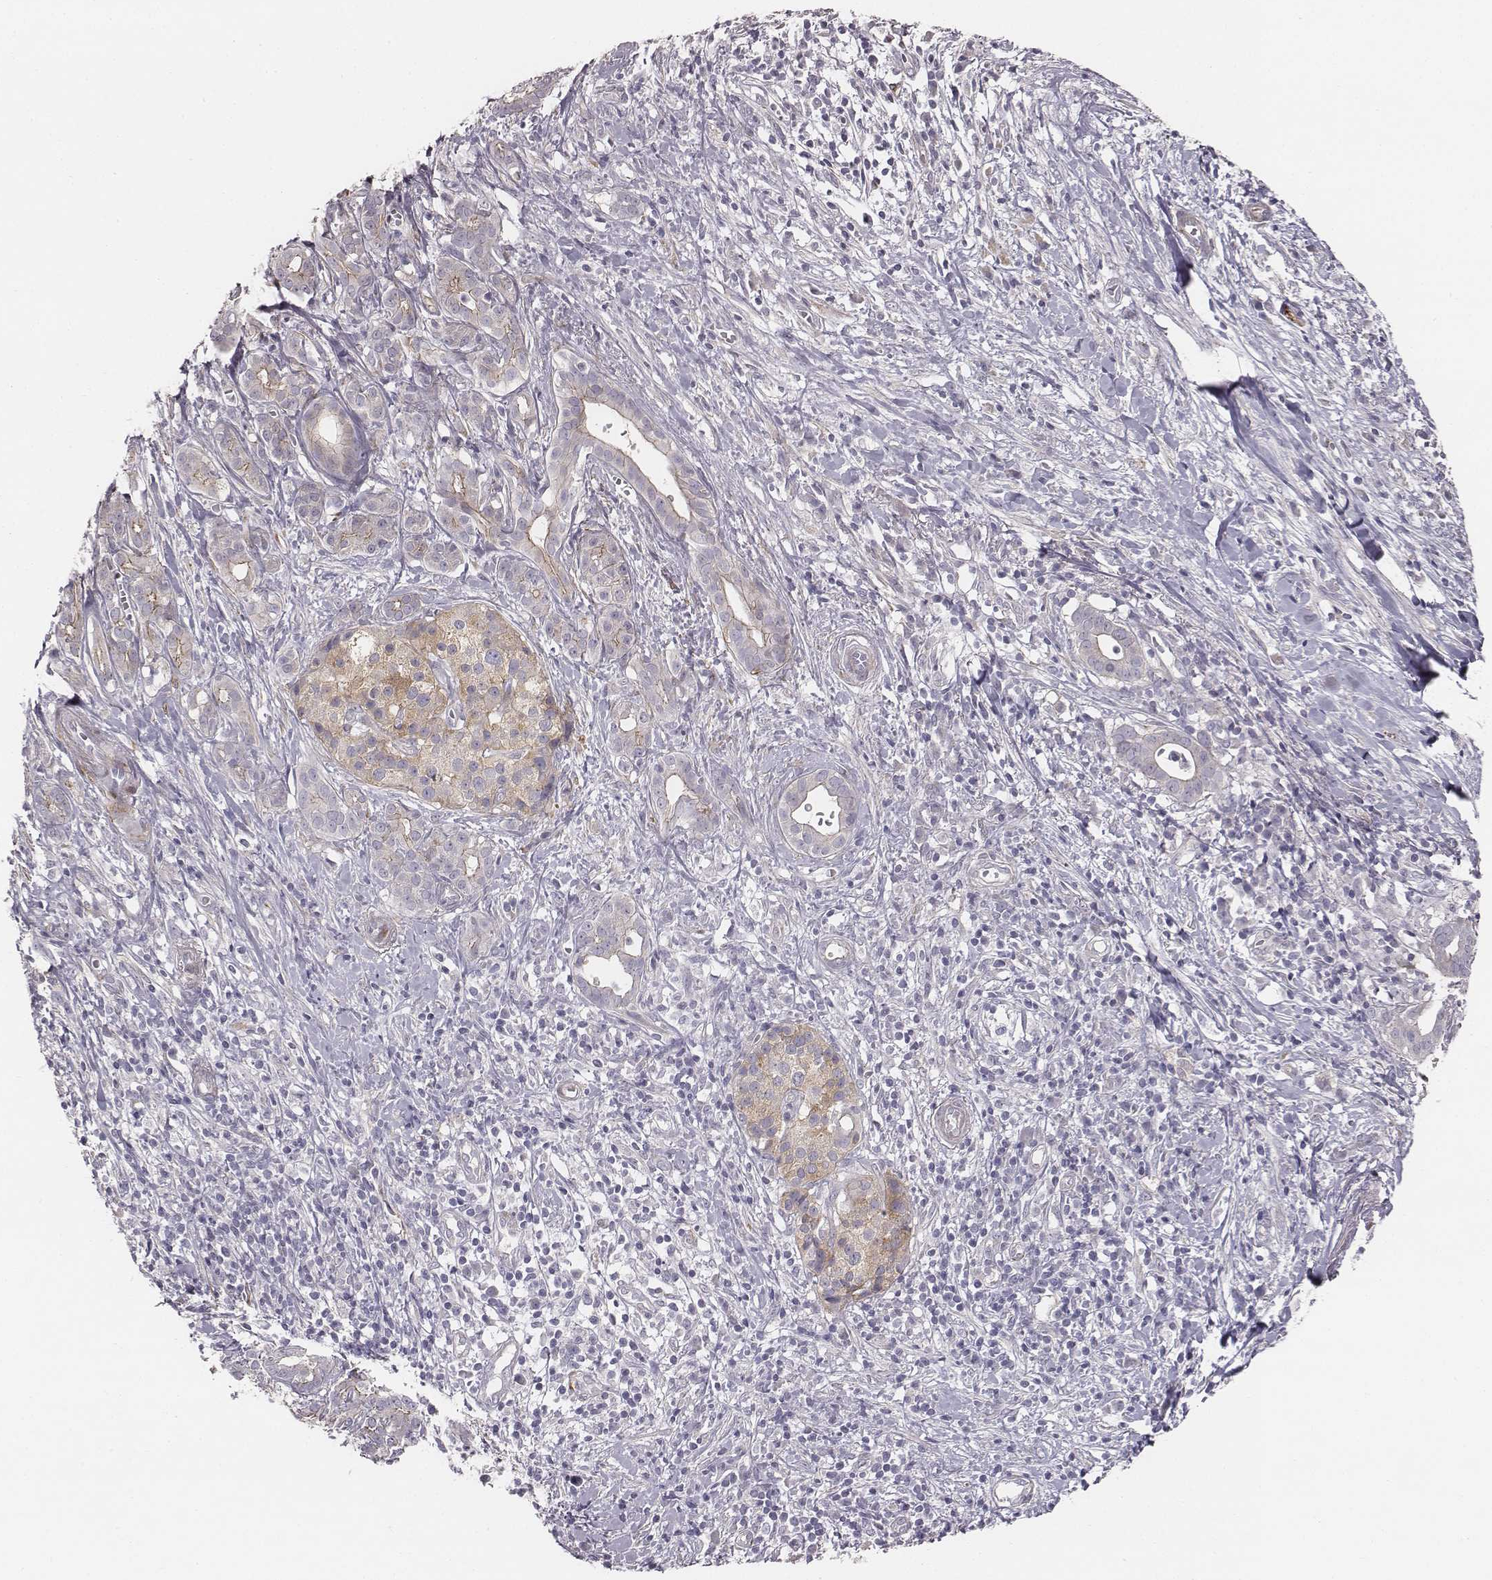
{"staining": {"intensity": "moderate", "quantity": ">75%", "location": "cytoplasmic/membranous"}, "tissue": "pancreatic cancer", "cell_type": "Tumor cells", "image_type": "cancer", "snomed": [{"axis": "morphology", "description": "Adenocarcinoma, NOS"}, {"axis": "topography", "description": "Pancreas"}], "caption": "A micrograph of adenocarcinoma (pancreatic) stained for a protein exhibits moderate cytoplasmic/membranous brown staining in tumor cells.", "gene": "PRKCZ", "patient": {"sex": "male", "age": 61}}